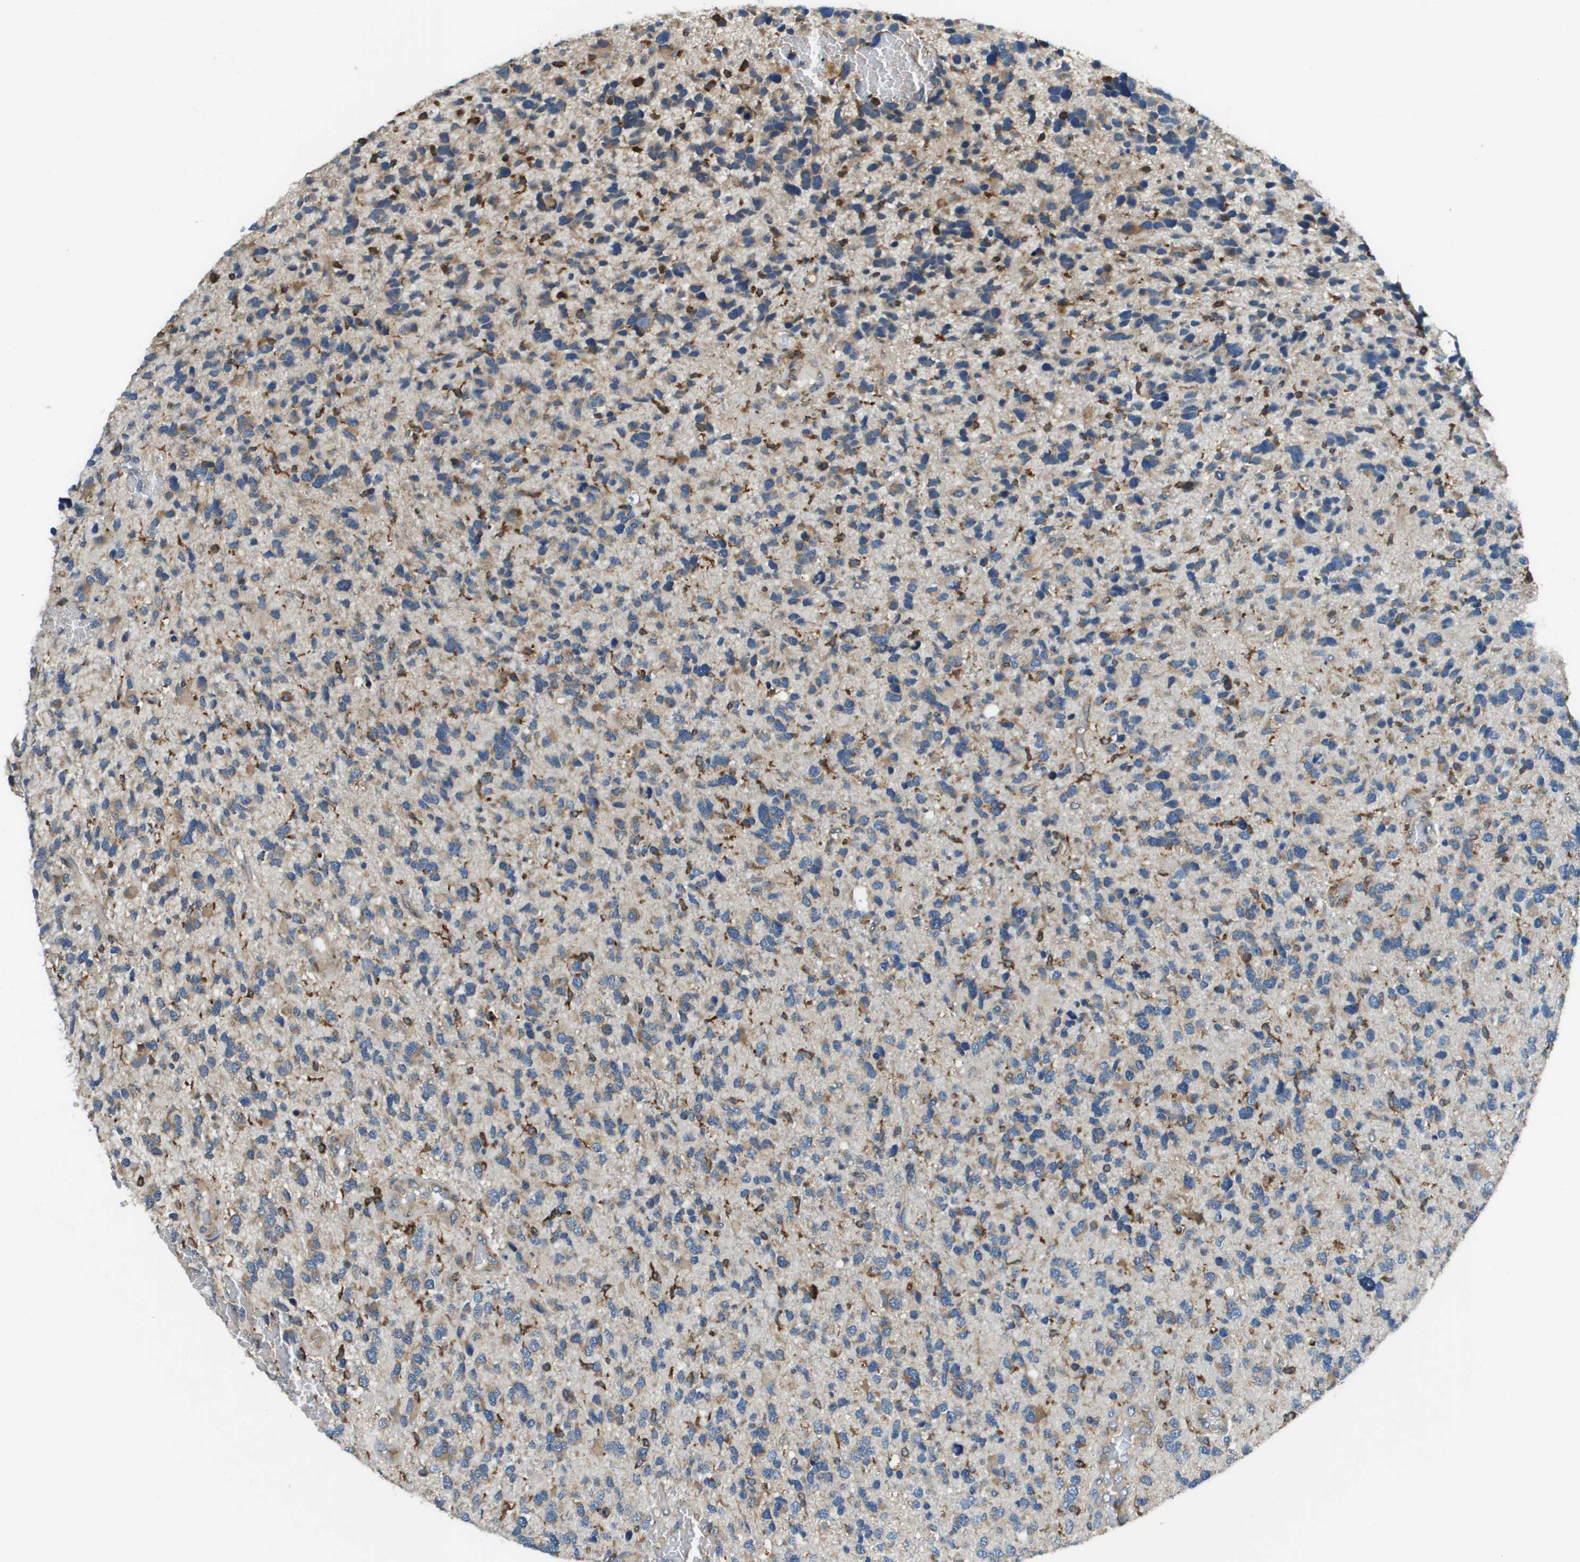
{"staining": {"intensity": "moderate", "quantity": ">75%", "location": "cytoplasmic/membranous"}, "tissue": "glioma", "cell_type": "Tumor cells", "image_type": "cancer", "snomed": [{"axis": "morphology", "description": "Glioma, malignant, High grade"}, {"axis": "topography", "description": "Brain"}], "caption": "Protein analysis of high-grade glioma (malignant) tissue demonstrates moderate cytoplasmic/membranous staining in about >75% of tumor cells.", "gene": "CNPY3", "patient": {"sex": "female", "age": 58}}